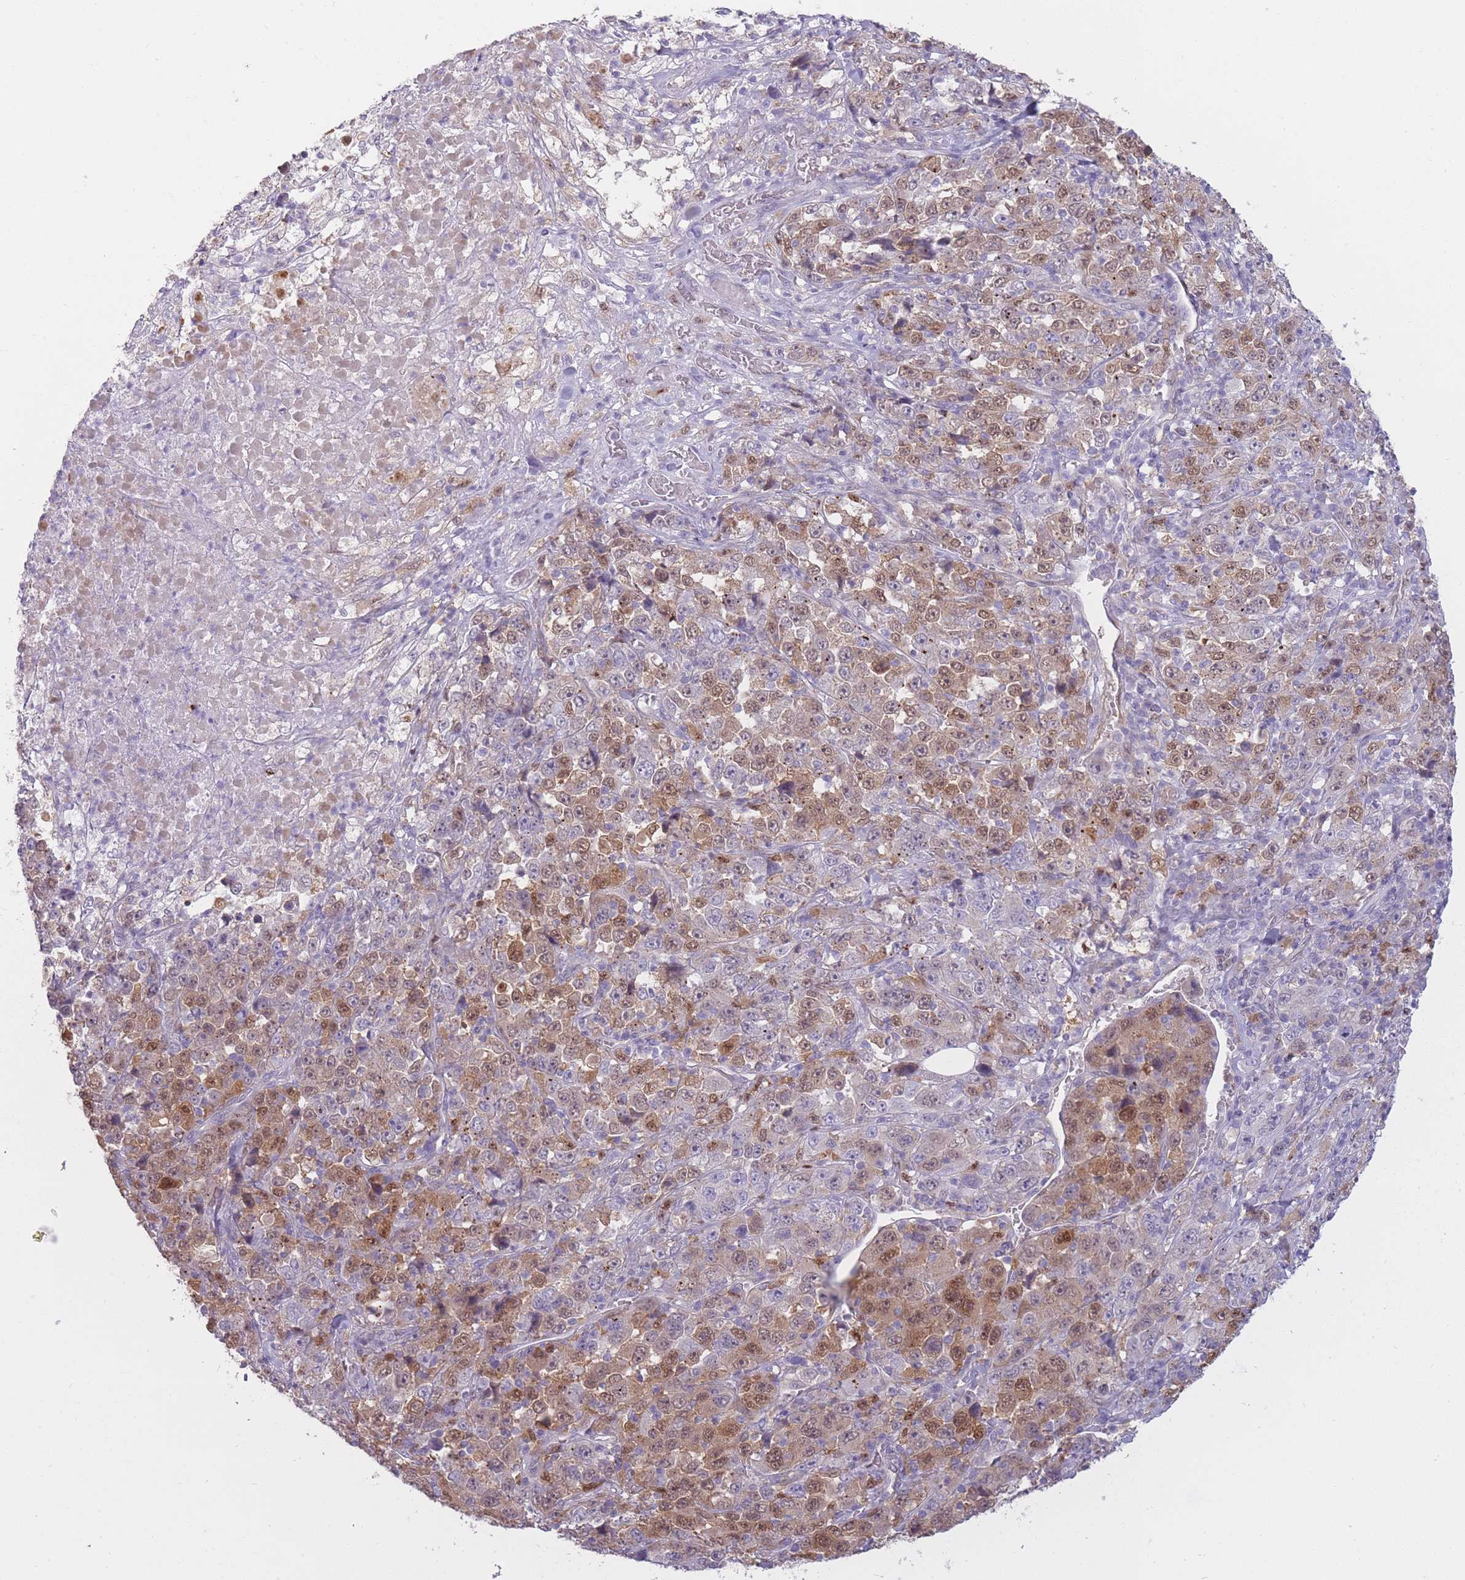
{"staining": {"intensity": "moderate", "quantity": "25%-75%", "location": "cytoplasmic/membranous,nuclear"}, "tissue": "stomach cancer", "cell_type": "Tumor cells", "image_type": "cancer", "snomed": [{"axis": "morphology", "description": "Normal tissue, NOS"}, {"axis": "morphology", "description": "Adenocarcinoma, NOS"}, {"axis": "topography", "description": "Stomach, upper"}, {"axis": "topography", "description": "Stomach"}], "caption": "IHC histopathology image of neoplastic tissue: adenocarcinoma (stomach) stained using immunohistochemistry demonstrates medium levels of moderate protein expression localized specifically in the cytoplasmic/membranous and nuclear of tumor cells, appearing as a cytoplasmic/membranous and nuclear brown color.", "gene": "LGALS9", "patient": {"sex": "male", "age": 59}}